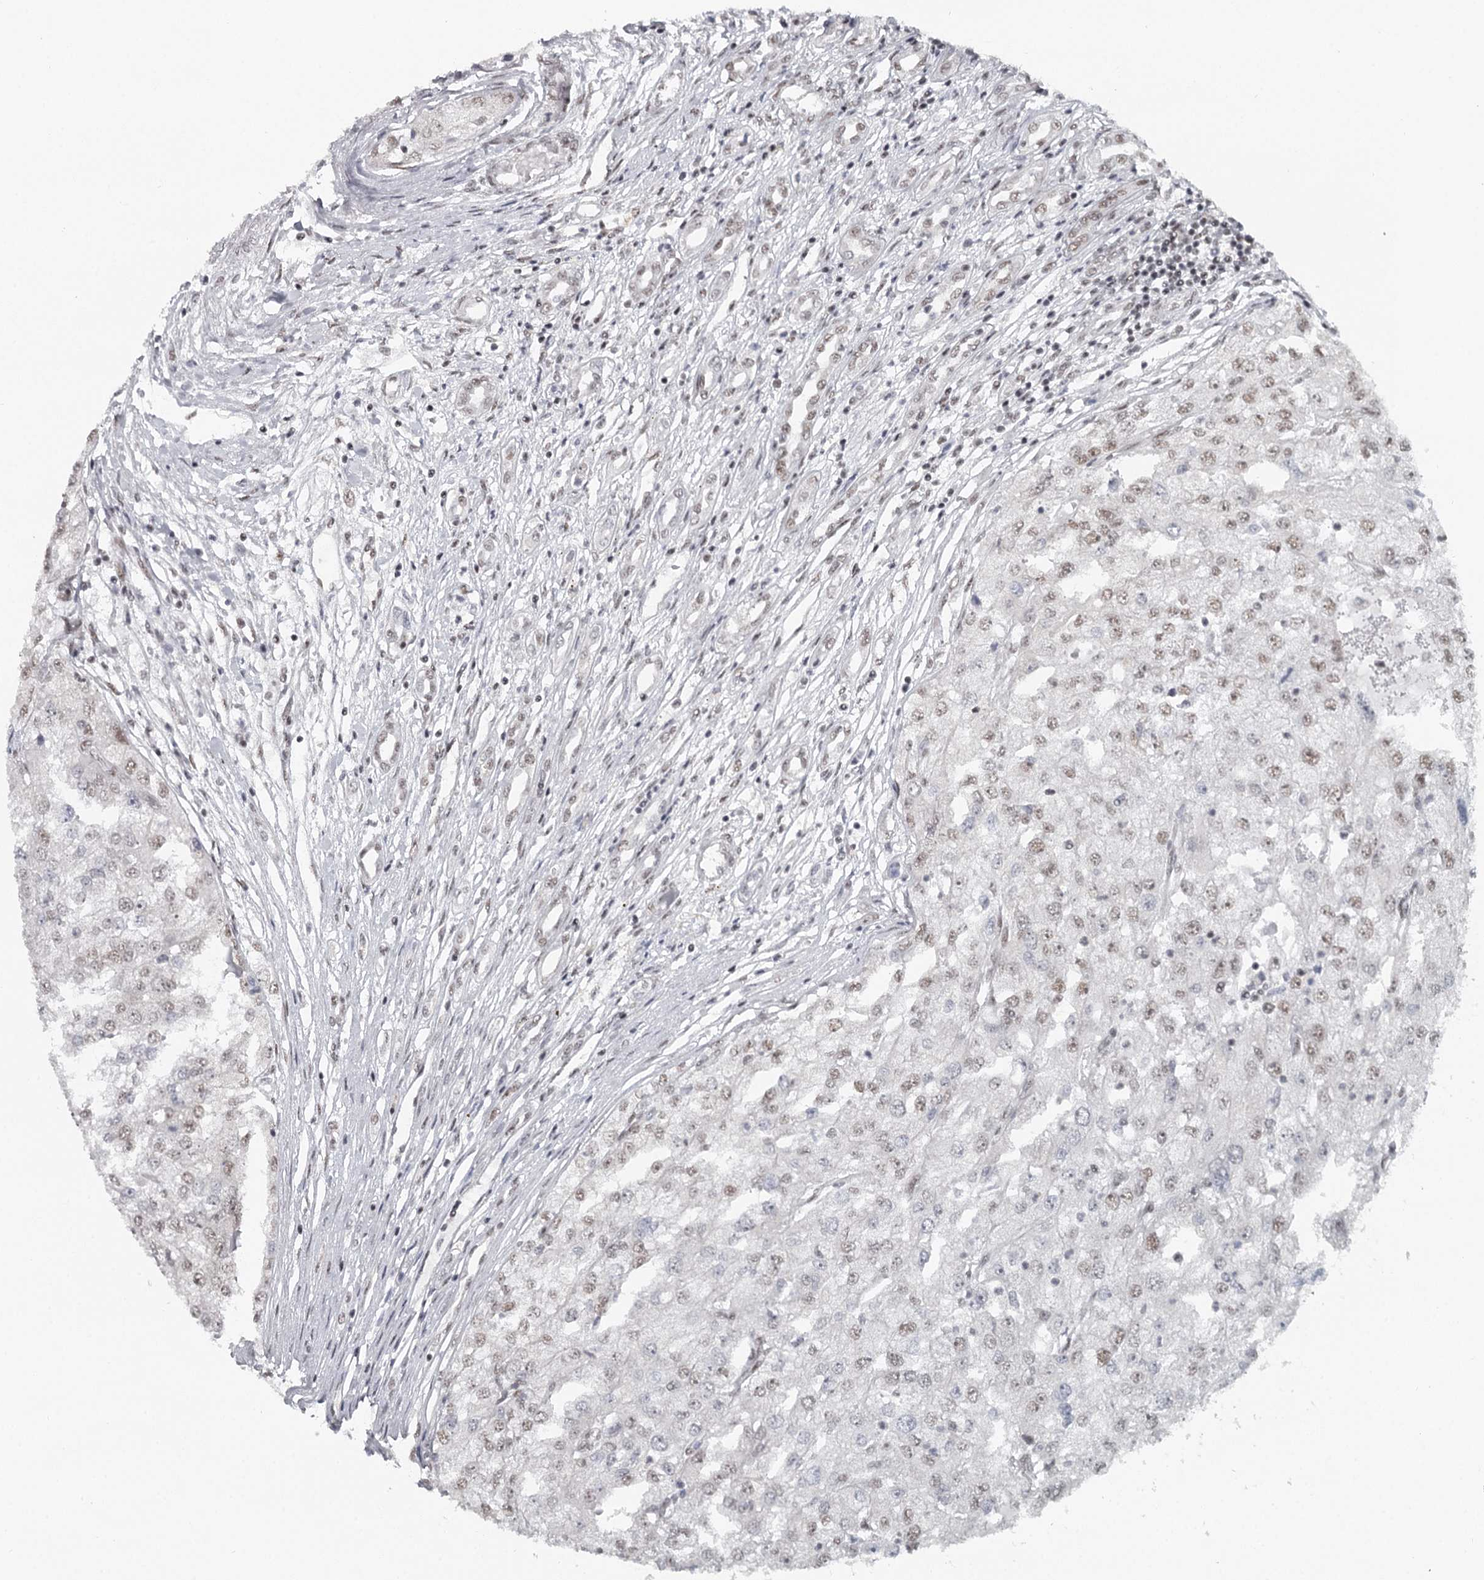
{"staining": {"intensity": "weak", "quantity": ">75%", "location": "nuclear"}, "tissue": "renal cancer", "cell_type": "Tumor cells", "image_type": "cancer", "snomed": [{"axis": "morphology", "description": "Adenocarcinoma, NOS"}, {"axis": "topography", "description": "Kidney"}], "caption": "A micrograph of renal cancer stained for a protein demonstrates weak nuclear brown staining in tumor cells.", "gene": "FAM13C", "patient": {"sex": "female", "age": 54}}